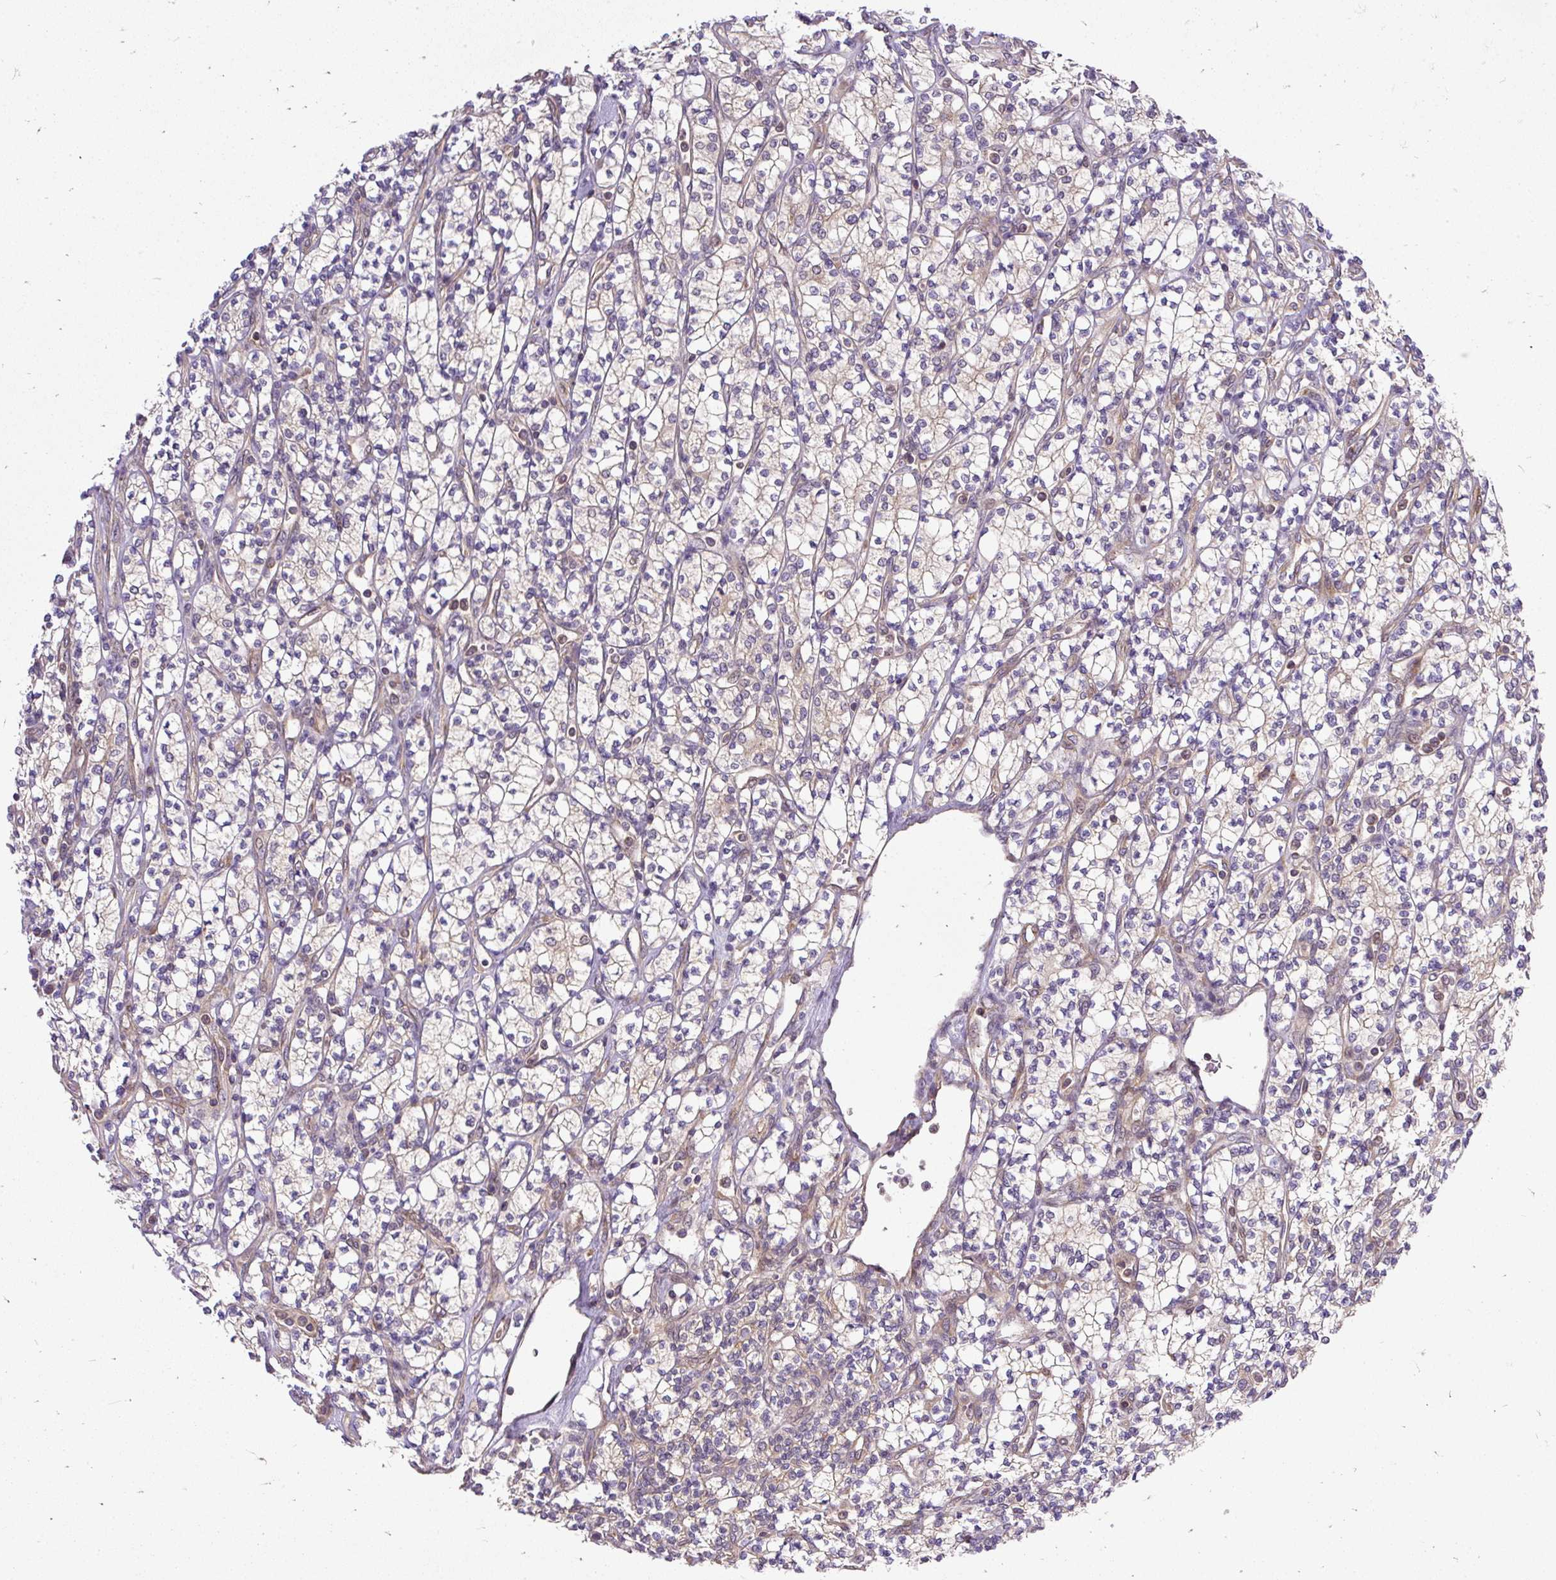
{"staining": {"intensity": "negative", "quantity": "none", "location": "none"}, "tissue": "renal cancer", "cell_type": "Tumor cells", "image_type": "cancer", "snomed": [{"axis": "morphology", "description": "Adenocarcinoma, NOS"}, {"axis": "topography", "description": "Kidney"}], "caption": "Immunohistochemistry photomicrograph of neoplastic tissue: renal cancer (adenocarcinoma) stained with DAB shows no significant protein expression in tumor cells.", "gene": "TRIM17", "patient": {"sex": "male", "age": 77}}